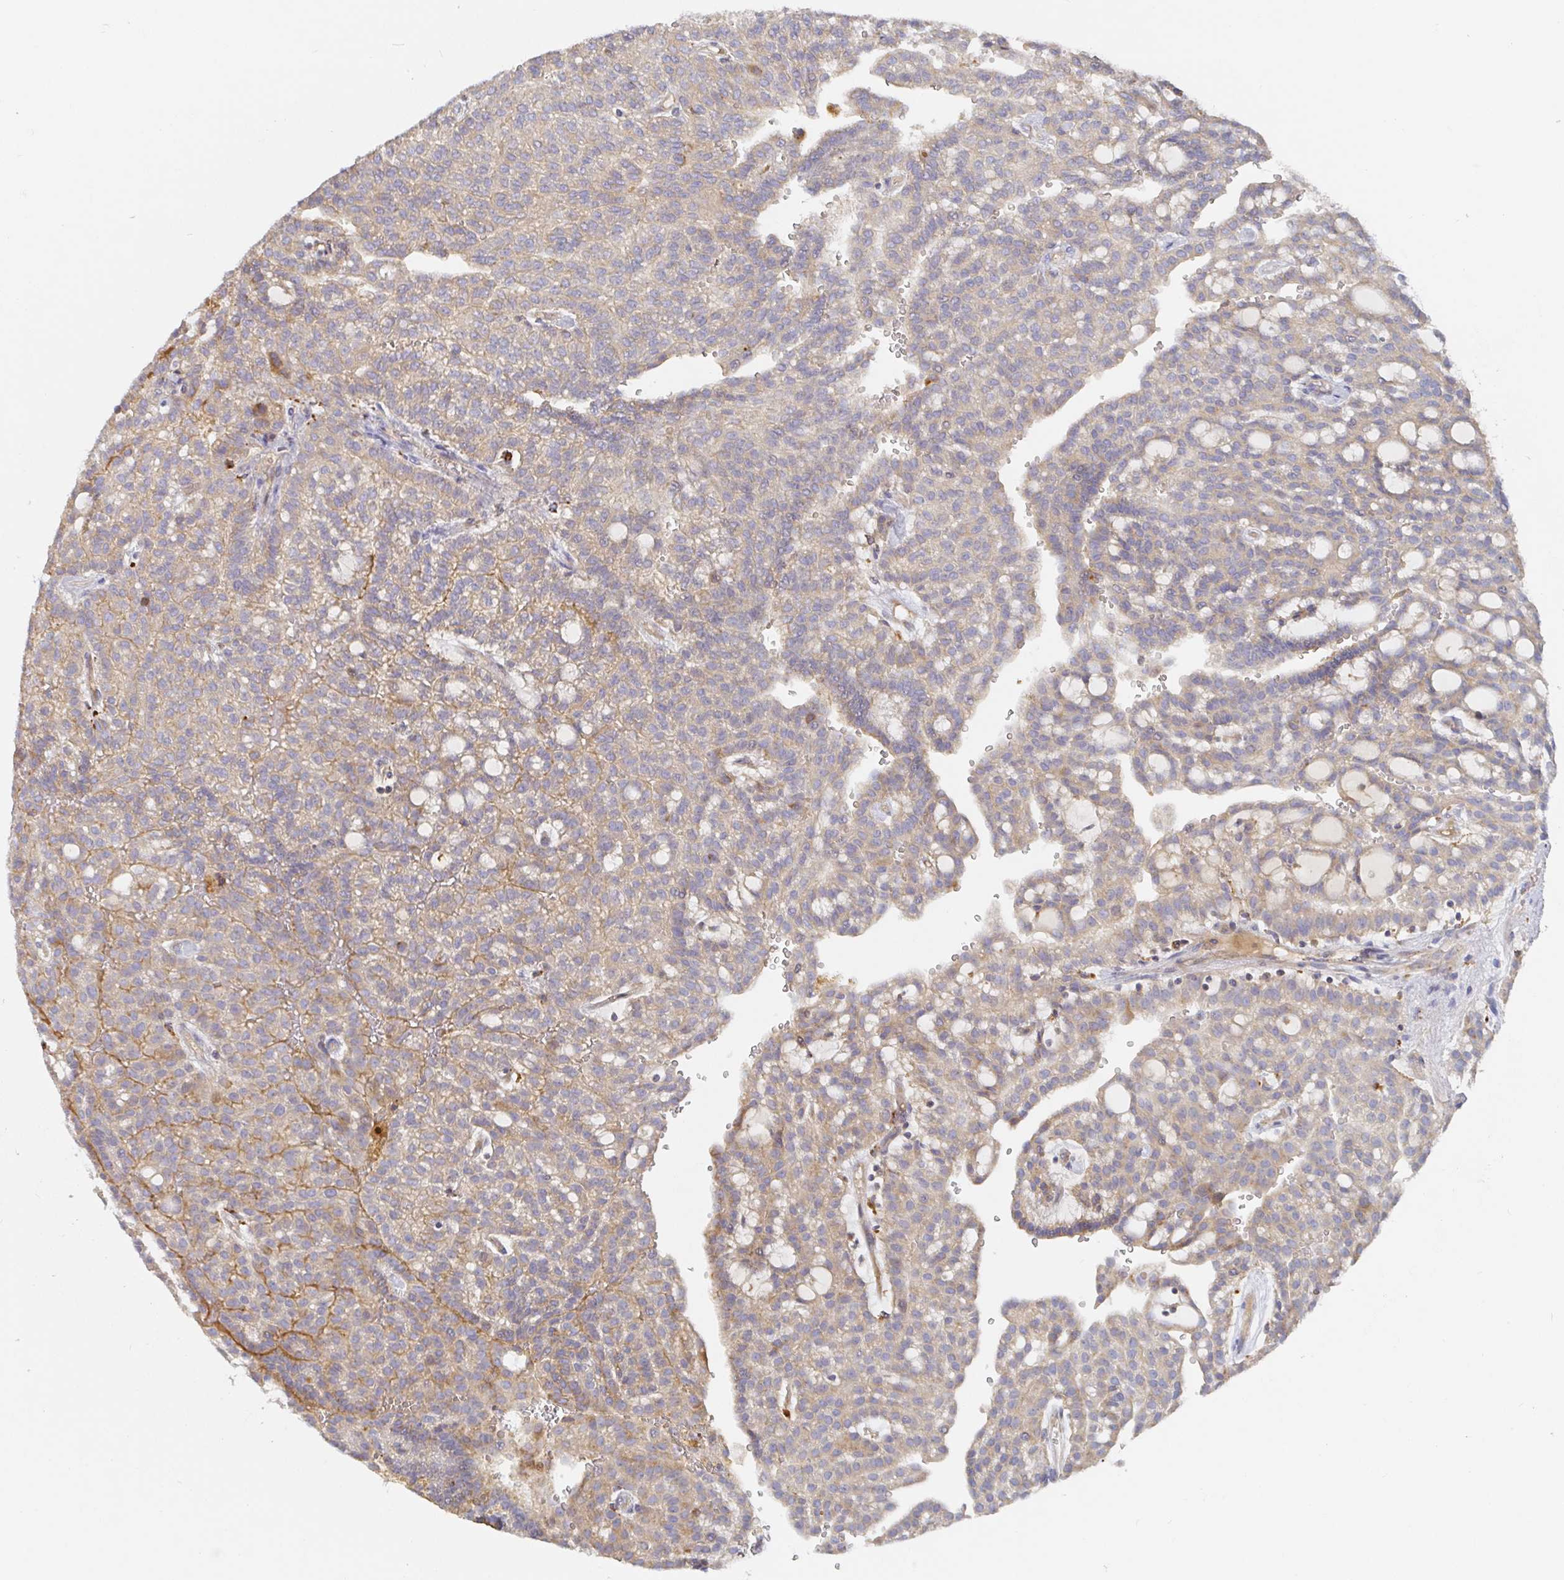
{"staining": {"intensity": "weak", "quantity": "25%-75%", "location": "cytoplasmic/membranous"}, "tissue": "renal cancer", "cell_type": "Tumor cells", "image_type": "cancer", "snomed": [{"axis": "morphology", "description": "Adenocarcinoma, NOS"}, {"axis": "topography", "description": "Kidney"}], "caption": "The micrograph exhibits immunohistochemical staining of renal cancer (adenocarcinoma). There is weak cytoplasmic/membranous positivity is seen in approximately 25%-75% of tumor cells.", "gene": "IRAK2", "patient": {"sex": "male", "age": 63}}